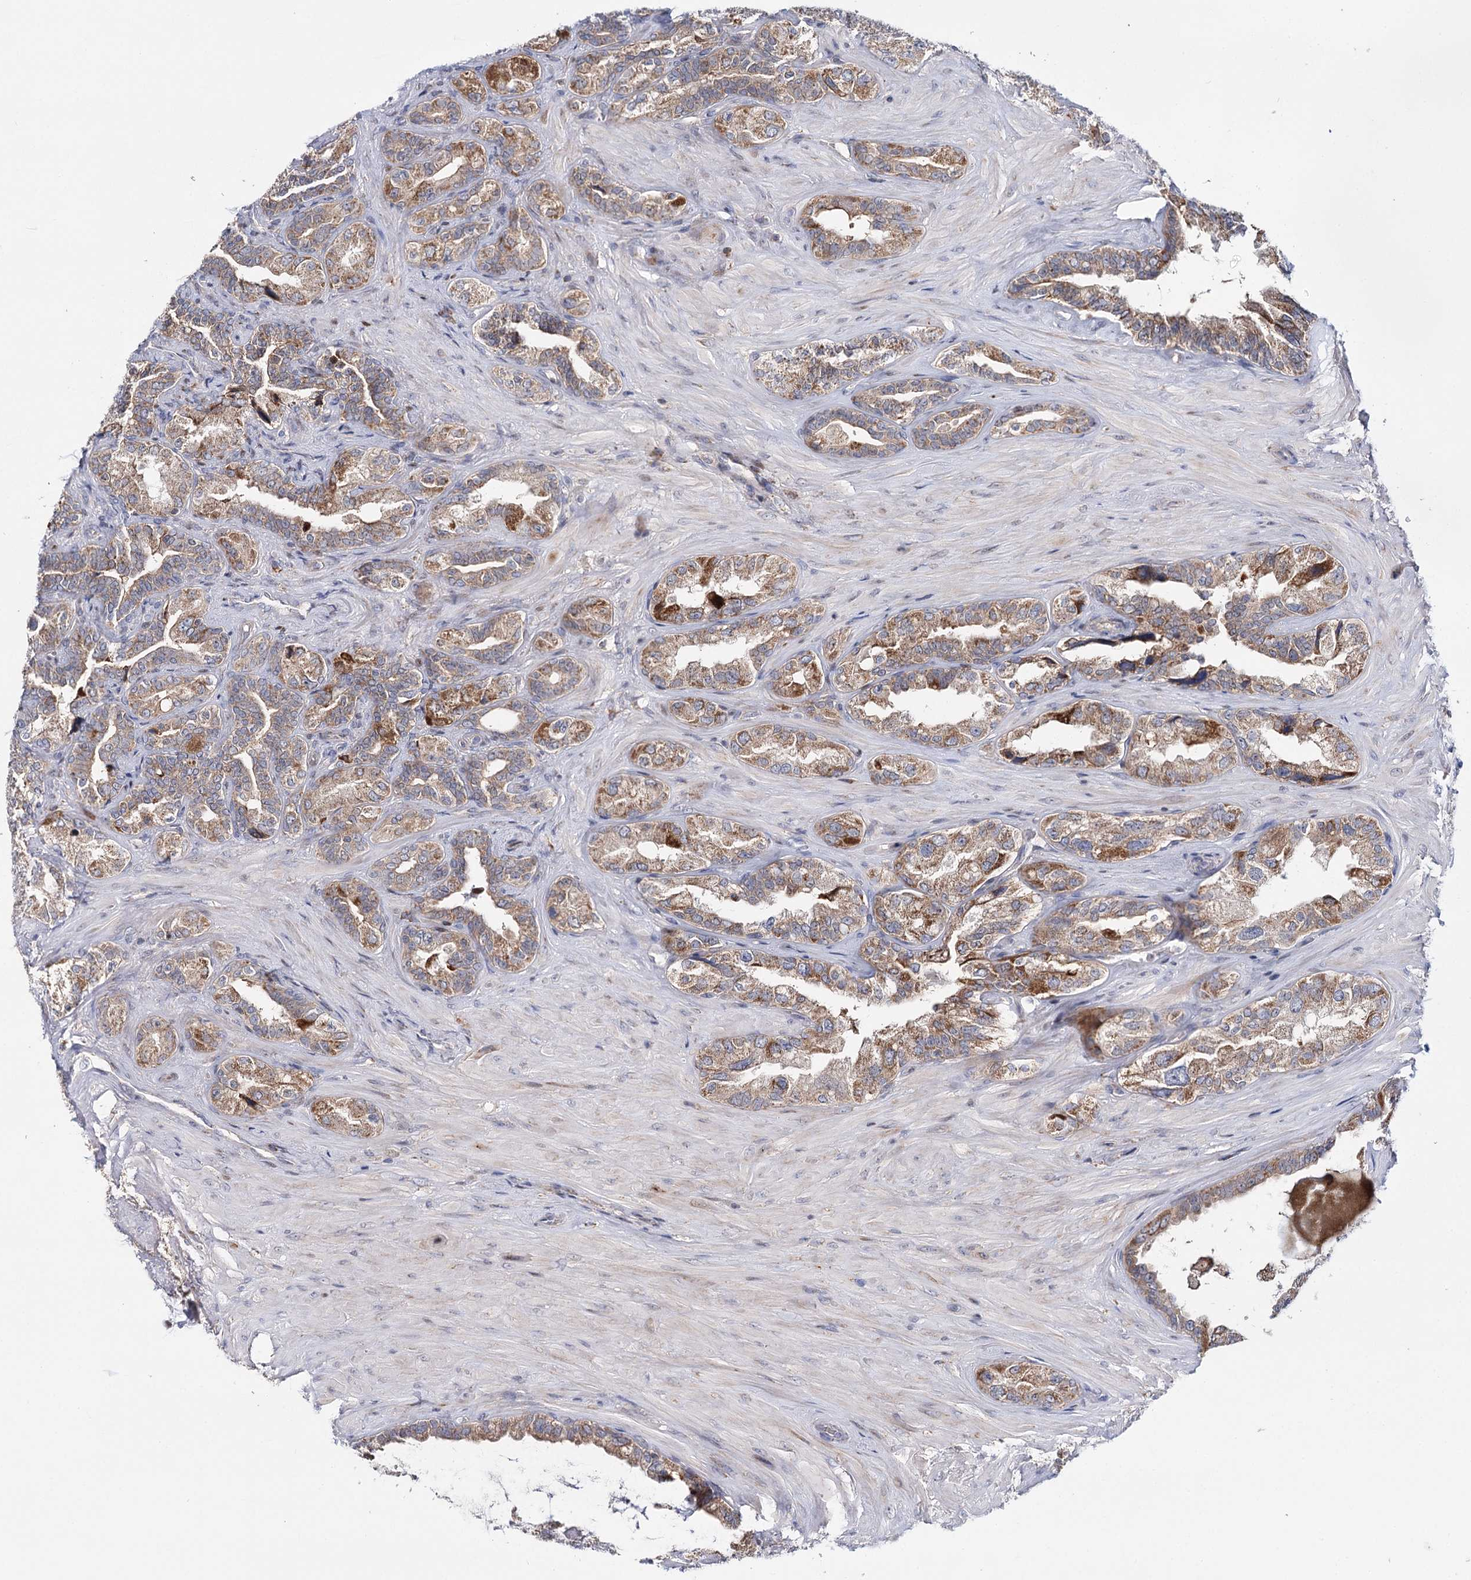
{"staining": {"intensity": "moderate", "quantity": ">75%", "location": "cytoplasmic/membranous,nuclear"}, "tissue": "seminal vesicle", "cell_type": "Glandular cells", "image_type": "normal", "snomed": [{"axis": "morphology", "description": "Normal tissue, NOS"}, {"axis": "topography", "description": "Seminal veicle"}, {"axis": "topography", "description": "Peripheral nerve tissue"}], "caption": "DAB immunohistochemical staining of unremarkable human seminal vesicle reveals moderate cytoplasmic/membranous,nuclear protein expression in about >75% of glandular cells.", "gene": "CFAP46", "patient": {"sex": "male", "age": 67}}